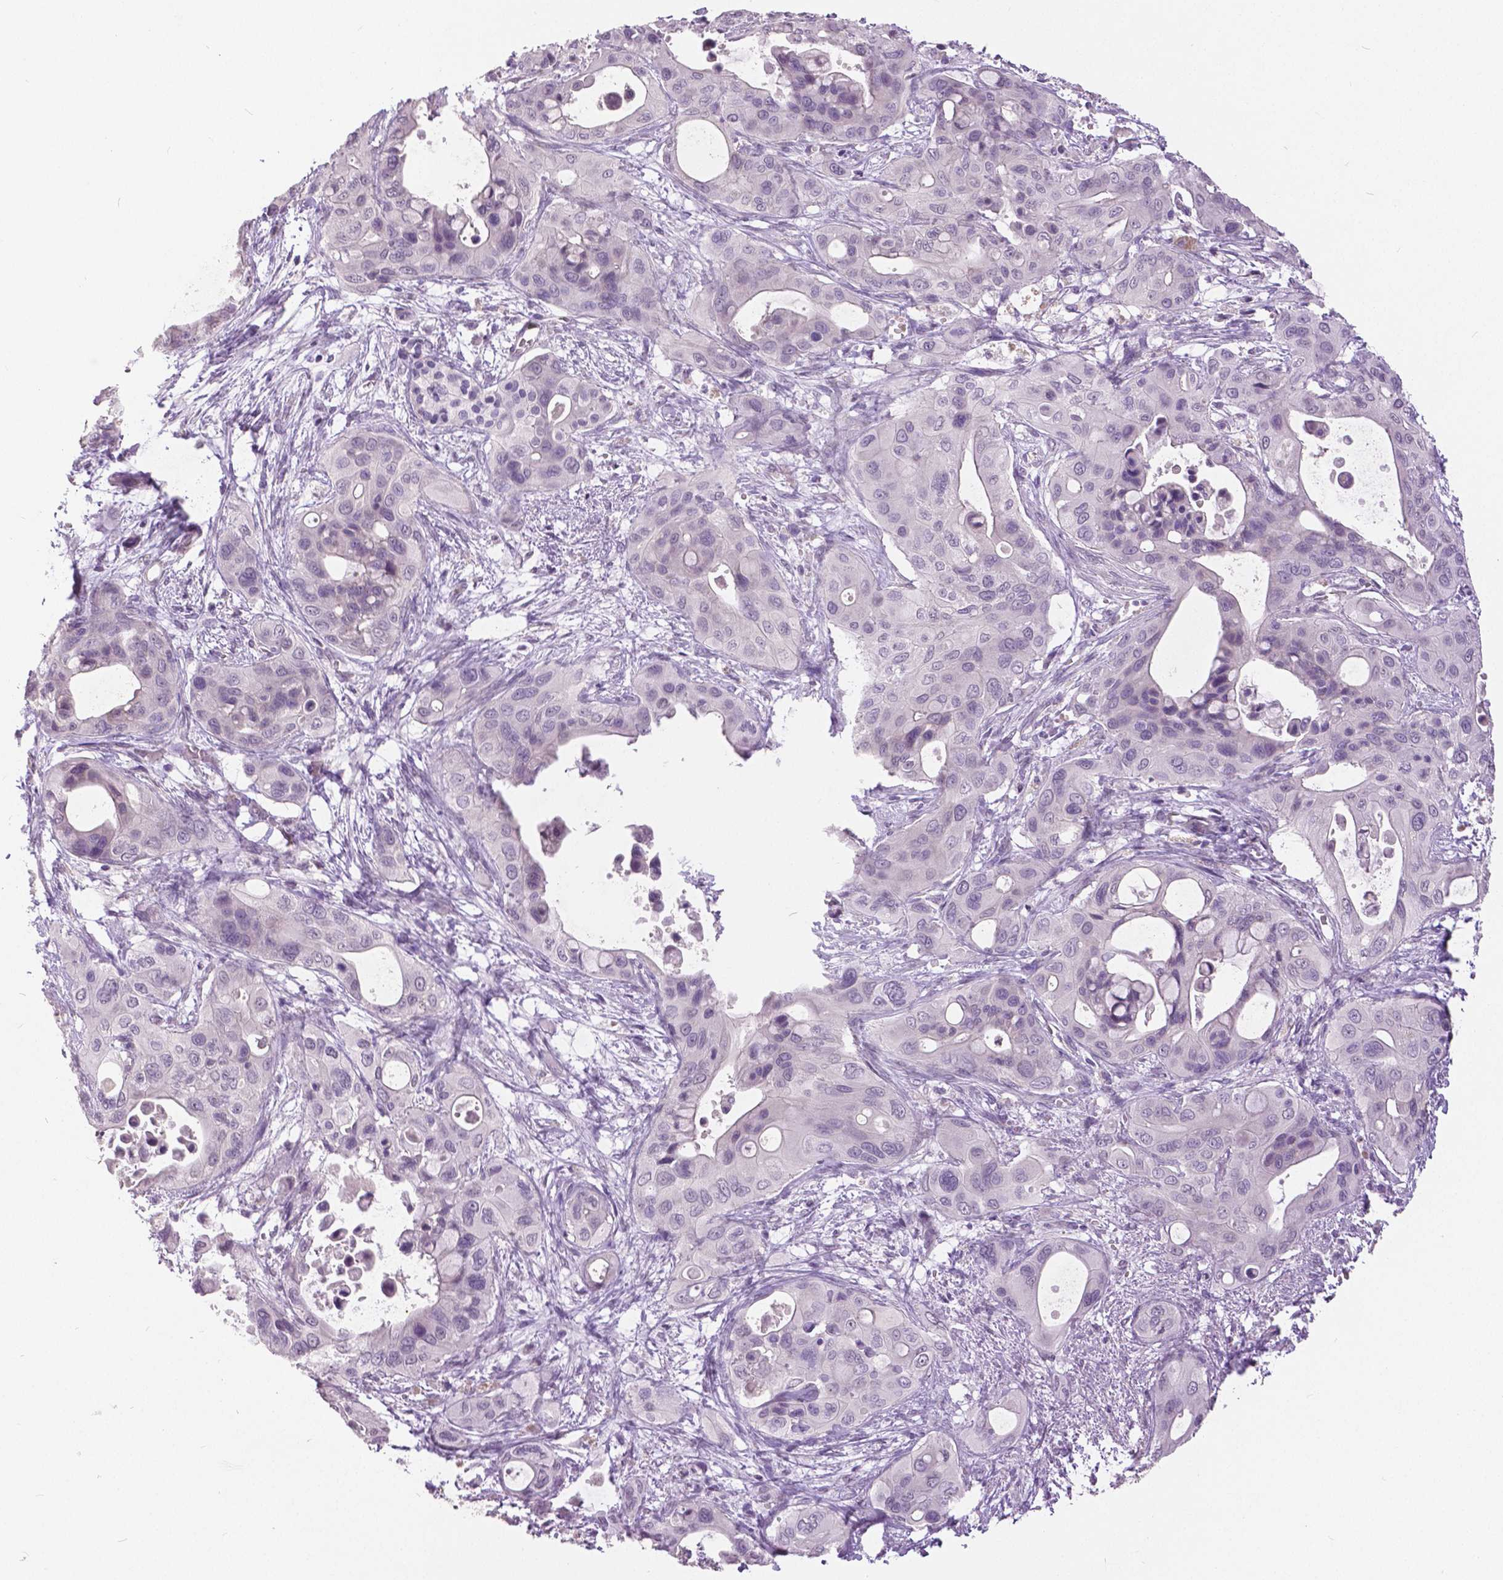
{"staining": {"intensity": "negative", "quantity": "none", "location": "none"}, "tissue": "pancreatic cancer", "cell_type": "Tumor cells", "image_type": "cancer", "snomed": [{"axis": "morphology", "description": "Adenocarcinoma, NOS"}, {"axis": "topography", "description": "Pancreas"}], "caption": "Tumor cells are negative for brown protein staining in adenocarcinoma (pancreatic).", "gene": "GRIN2A", "patient": {"sex": "male", "age": 71}}